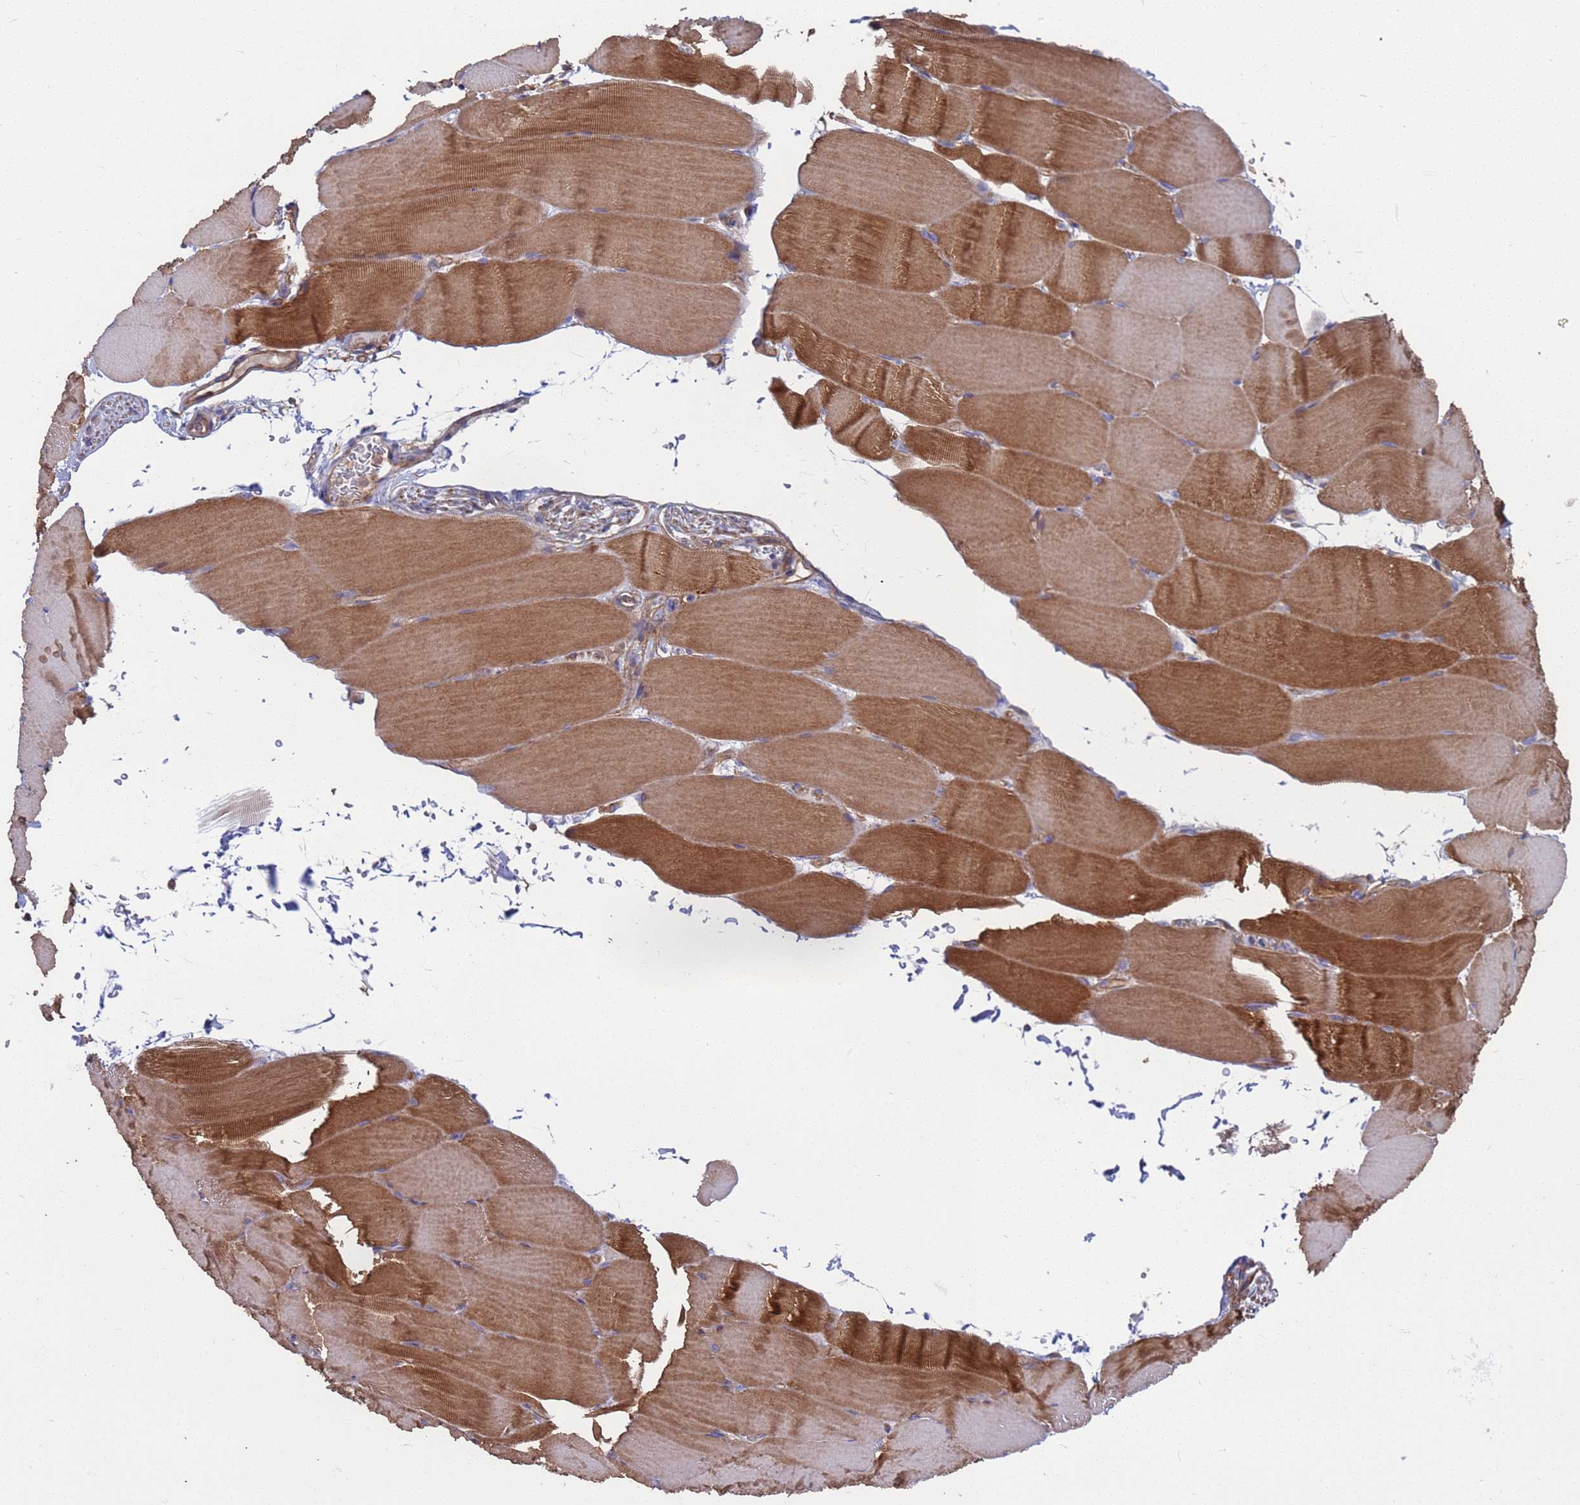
{"staining": {"intensity": "strong", "quantity": "25%-75%", "location": "cytoplasmic/membranous"}, "tissue": "skeletal muscle", "cell_type": "Myocytes", "image_type": "normal", "snomed": [{"axis": "morphology", "description": "Normal tissue, NOS"}, {"axis": "topography", "description": "Skeletal muscle"}, {"axis": "topography", "description": "Parathyroid gland"}], "caption": "Immunohistochemical staining of unremarkable skeletal muscle exhibits high levels of strong cytoplasmic/membranous staining in about 25%-75% of myocytes.", "gene": "NDUFAF6", "patient": {"sex": "female", "age": 37}}